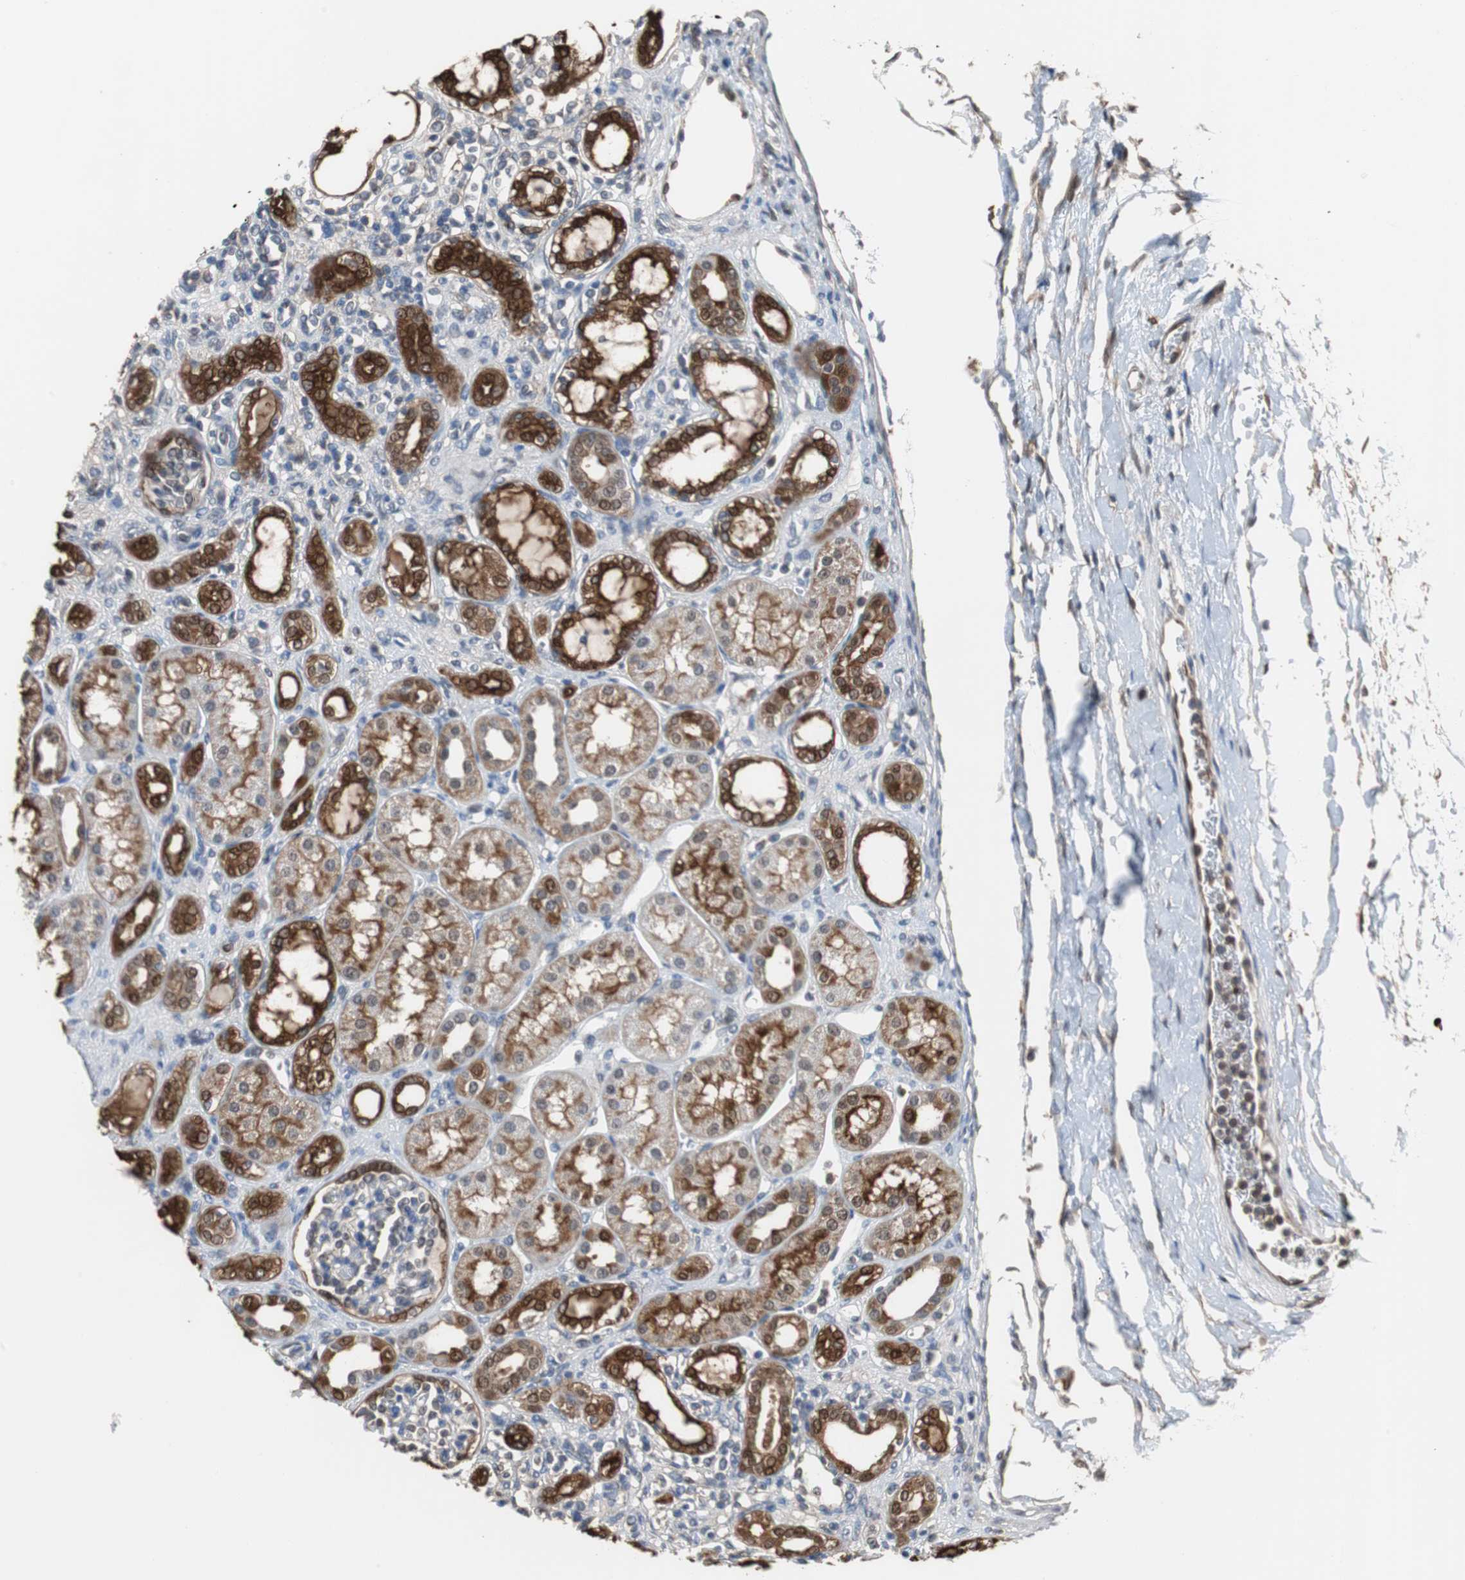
{"staining": {"intensity": "weak", "quantity": "<25%", "location": "cytoplasmic/membranous"}, "tissue": "kidney", "cell_type": "Cells in glomeruli", "image_type": "normal", "snomed": [{"axis": "morphology", "description": "Normal tissue, NOS"}, {"axis": "topography", "description": "Kidney"}], "caption": "This photomicrograph is of normal kidney stained with immunohistochemistry to label a protein in brown with the nuclei are counter-stained blue. There is no positivity in cells in glomeruli.", "gene": "ANXA4", "patient": {"sex": "male", "age": 7}}